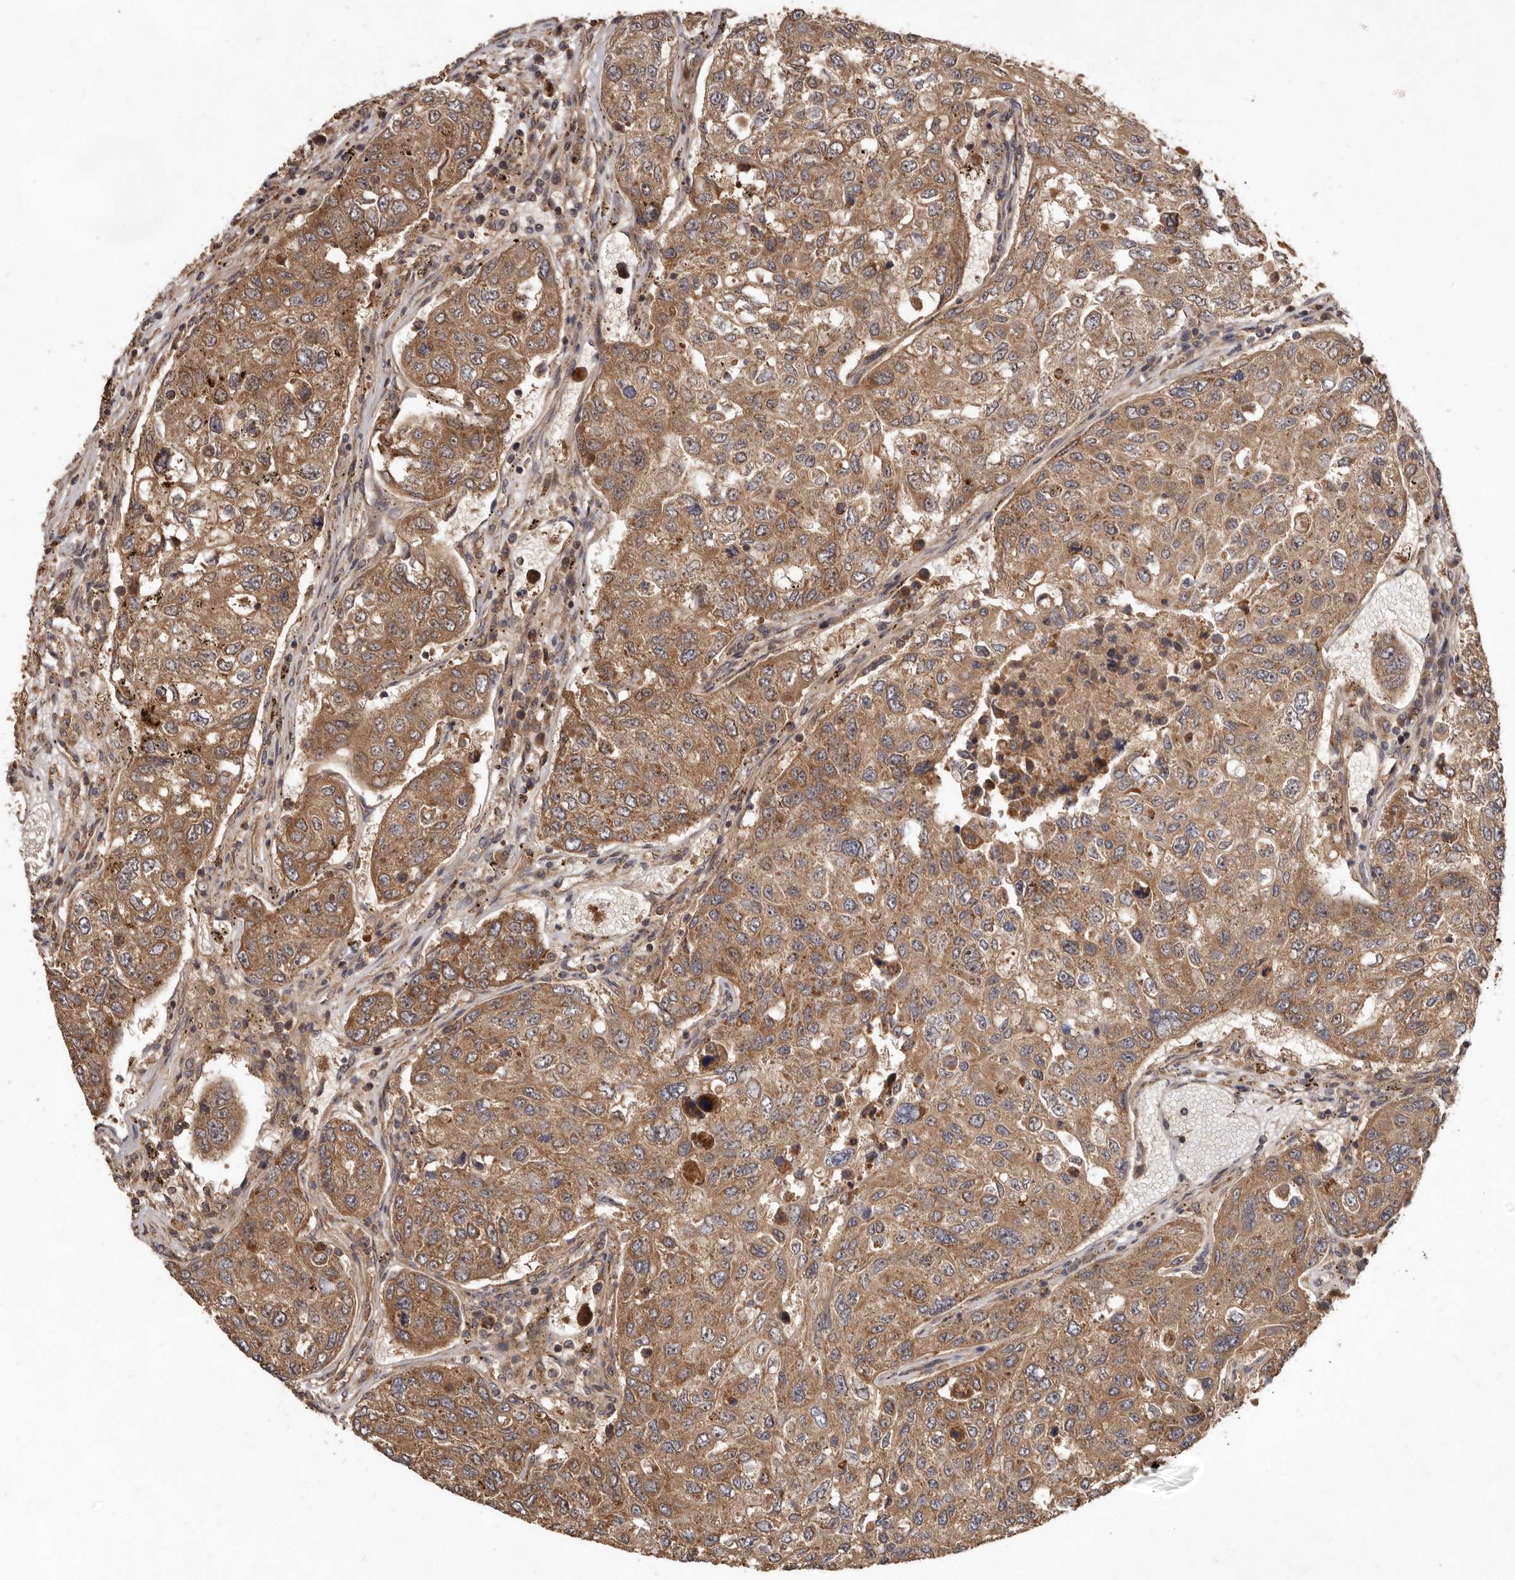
{"staining": {"intensity": "moderate", "quantity": ">75%", "location": "cytoplasmic/membranous"}, "tissue": "urothelial cancer", "cell_type": "Tumor cells", "image_type": "cancer", "snomed": [{"axis": "morphology", "description": "Urothelial carcinoma, High grade"}, {"axis": "topography", "description": "Lymph node"}, {"axis": "topography", "description": "Urinary bladder"}], "caption": "Protein staining of urothelial cancer tissue shows moderate cytoplasmic/membranous expression in about >75% of tumor cells. (Stains: DAB (3,3'-diaminobenzidine) in brown, nuclei in blue, Microscopy: brightfield microscopy at high magnification).", "gene": "STK36", "patient": {"sex": "male", "age": 51}}